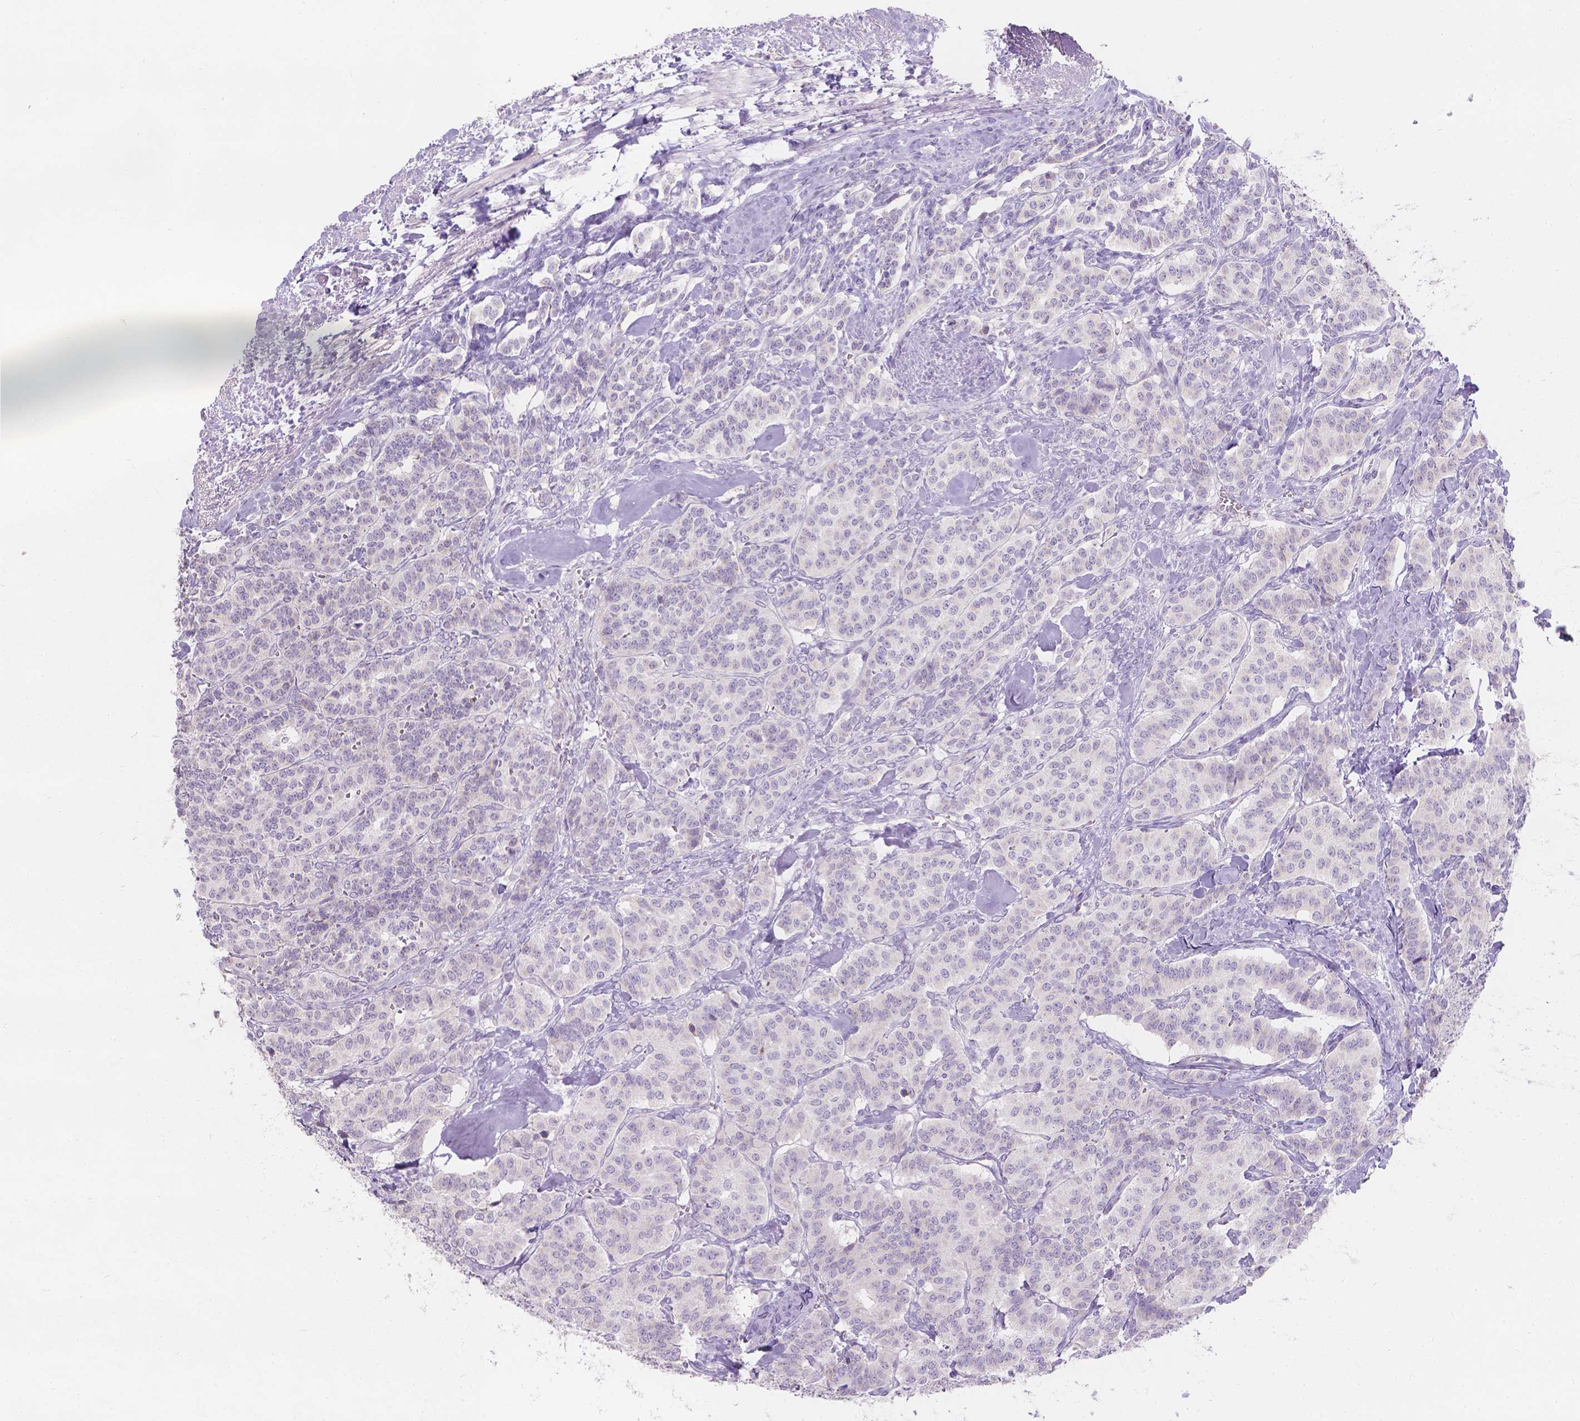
{"staining": {"intensity": "negative", "quantity": "none", "location": "none"}, "tissue": "carcinoid", "cell_type": "Tumor cells", "image_type": "cancer", "snomed": [{"axis": "morphology", "description": "Normal tissue, NOS"}, {"axis": "morphology", "description": "Carcinoid, malignant, NOS"}, {"axis": "topography", "description": "Lung"}], "caption": "Human carcinoid (malignant) stained for a protein using immunohistochemistry (IHC) shows no expression in tumor cells.", "gene": "HTN3", "patient": {"sex": "female", "age": 46}}